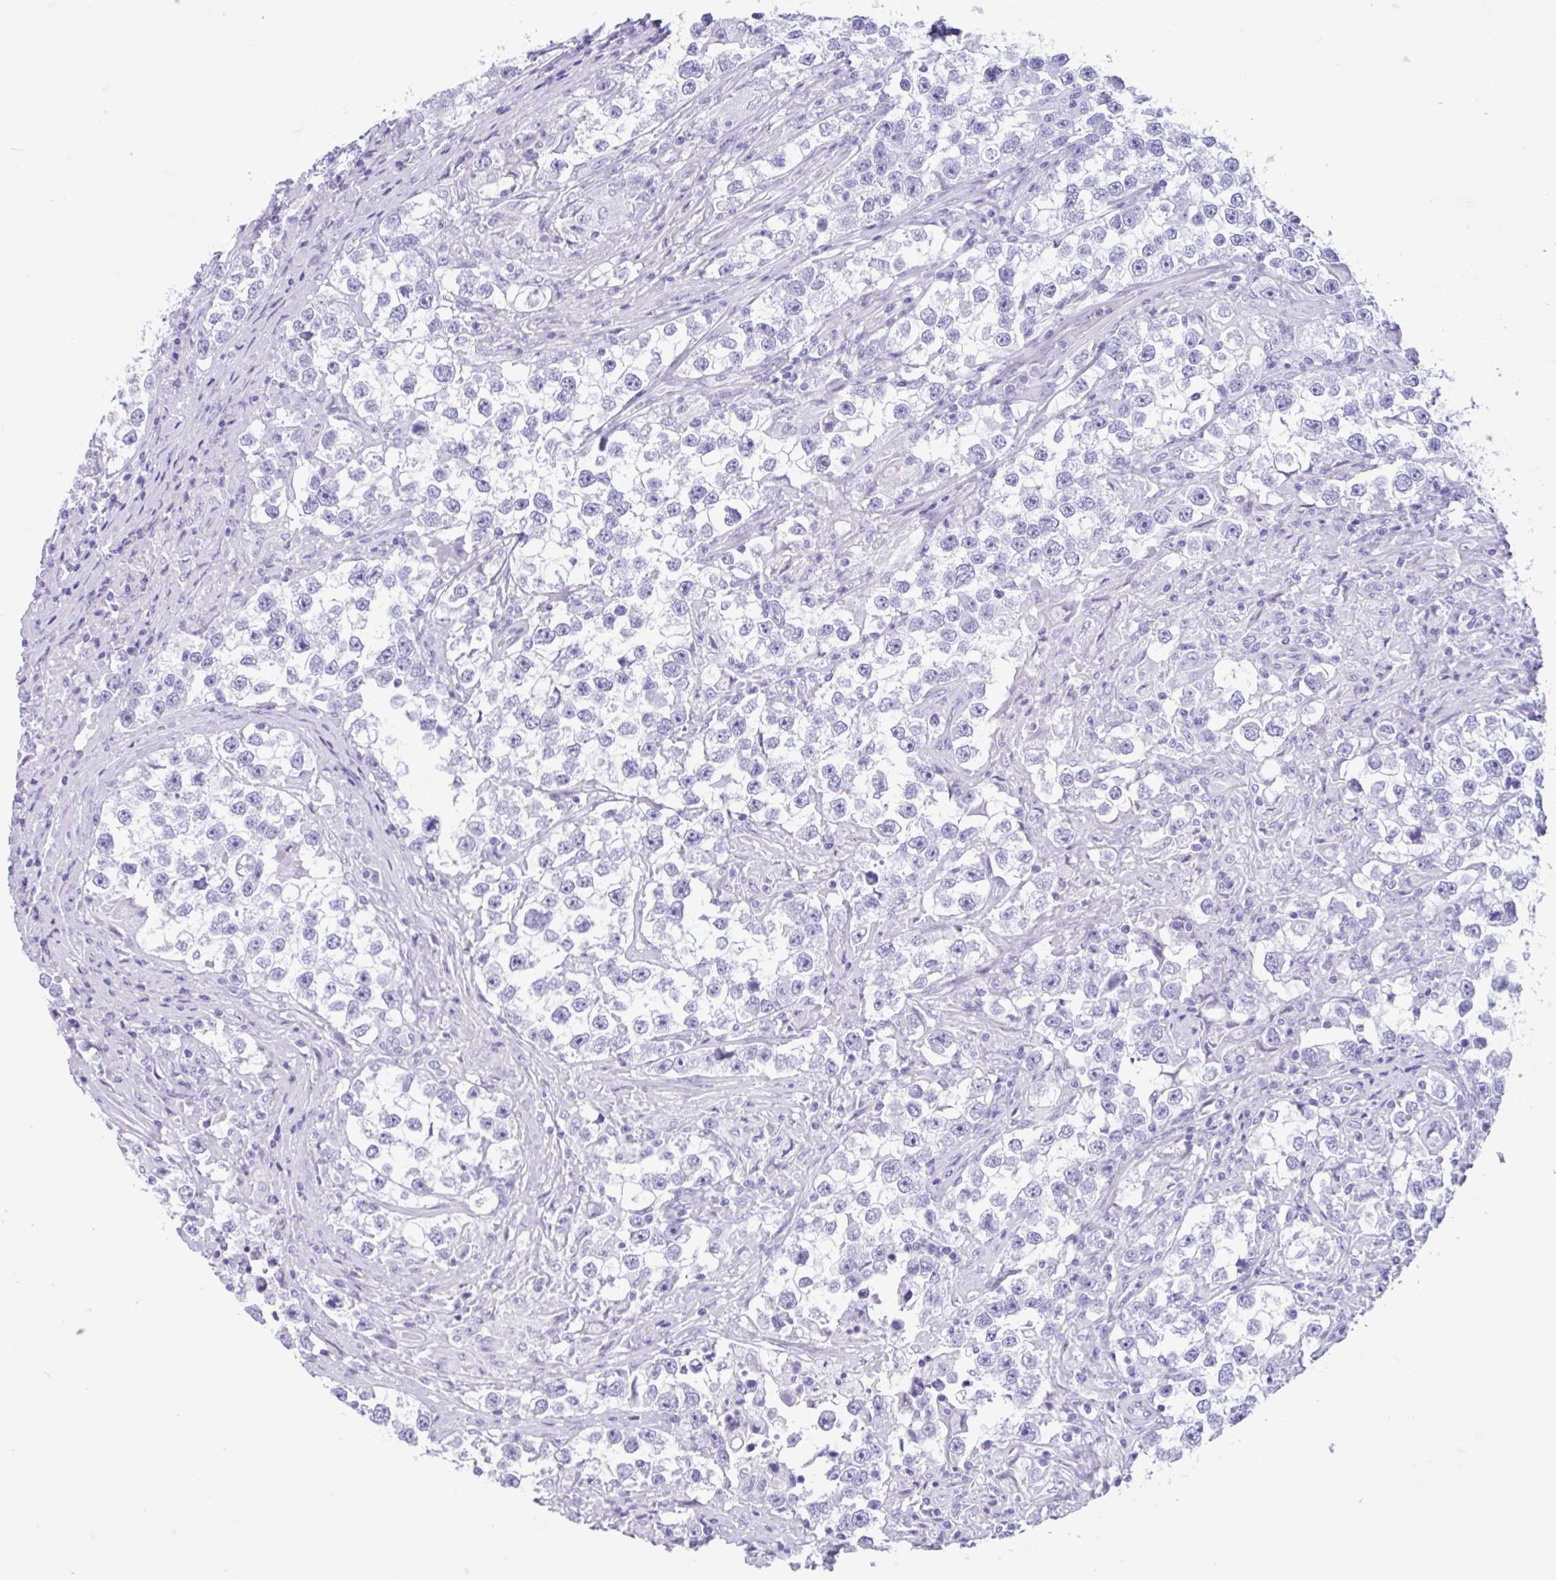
{"staining": {"intensity": "negative", "quantity": "none", "location": "none"}, "tissue": "testis cancer", "cell_type": "Tumor cells", "image_type": "cancer", "snomed": [{"axis": "morphology", "description": "Seminoma, NOS"}, {"axis": "topography", "description": "Testis"}], "caption": "IHC histopathology image of human seminoma (testis) stained for a protein (brown), which shows no positivity in tumor cells.", "gene": "IAPP", "patient": {"sex": "male", "age": 46}}